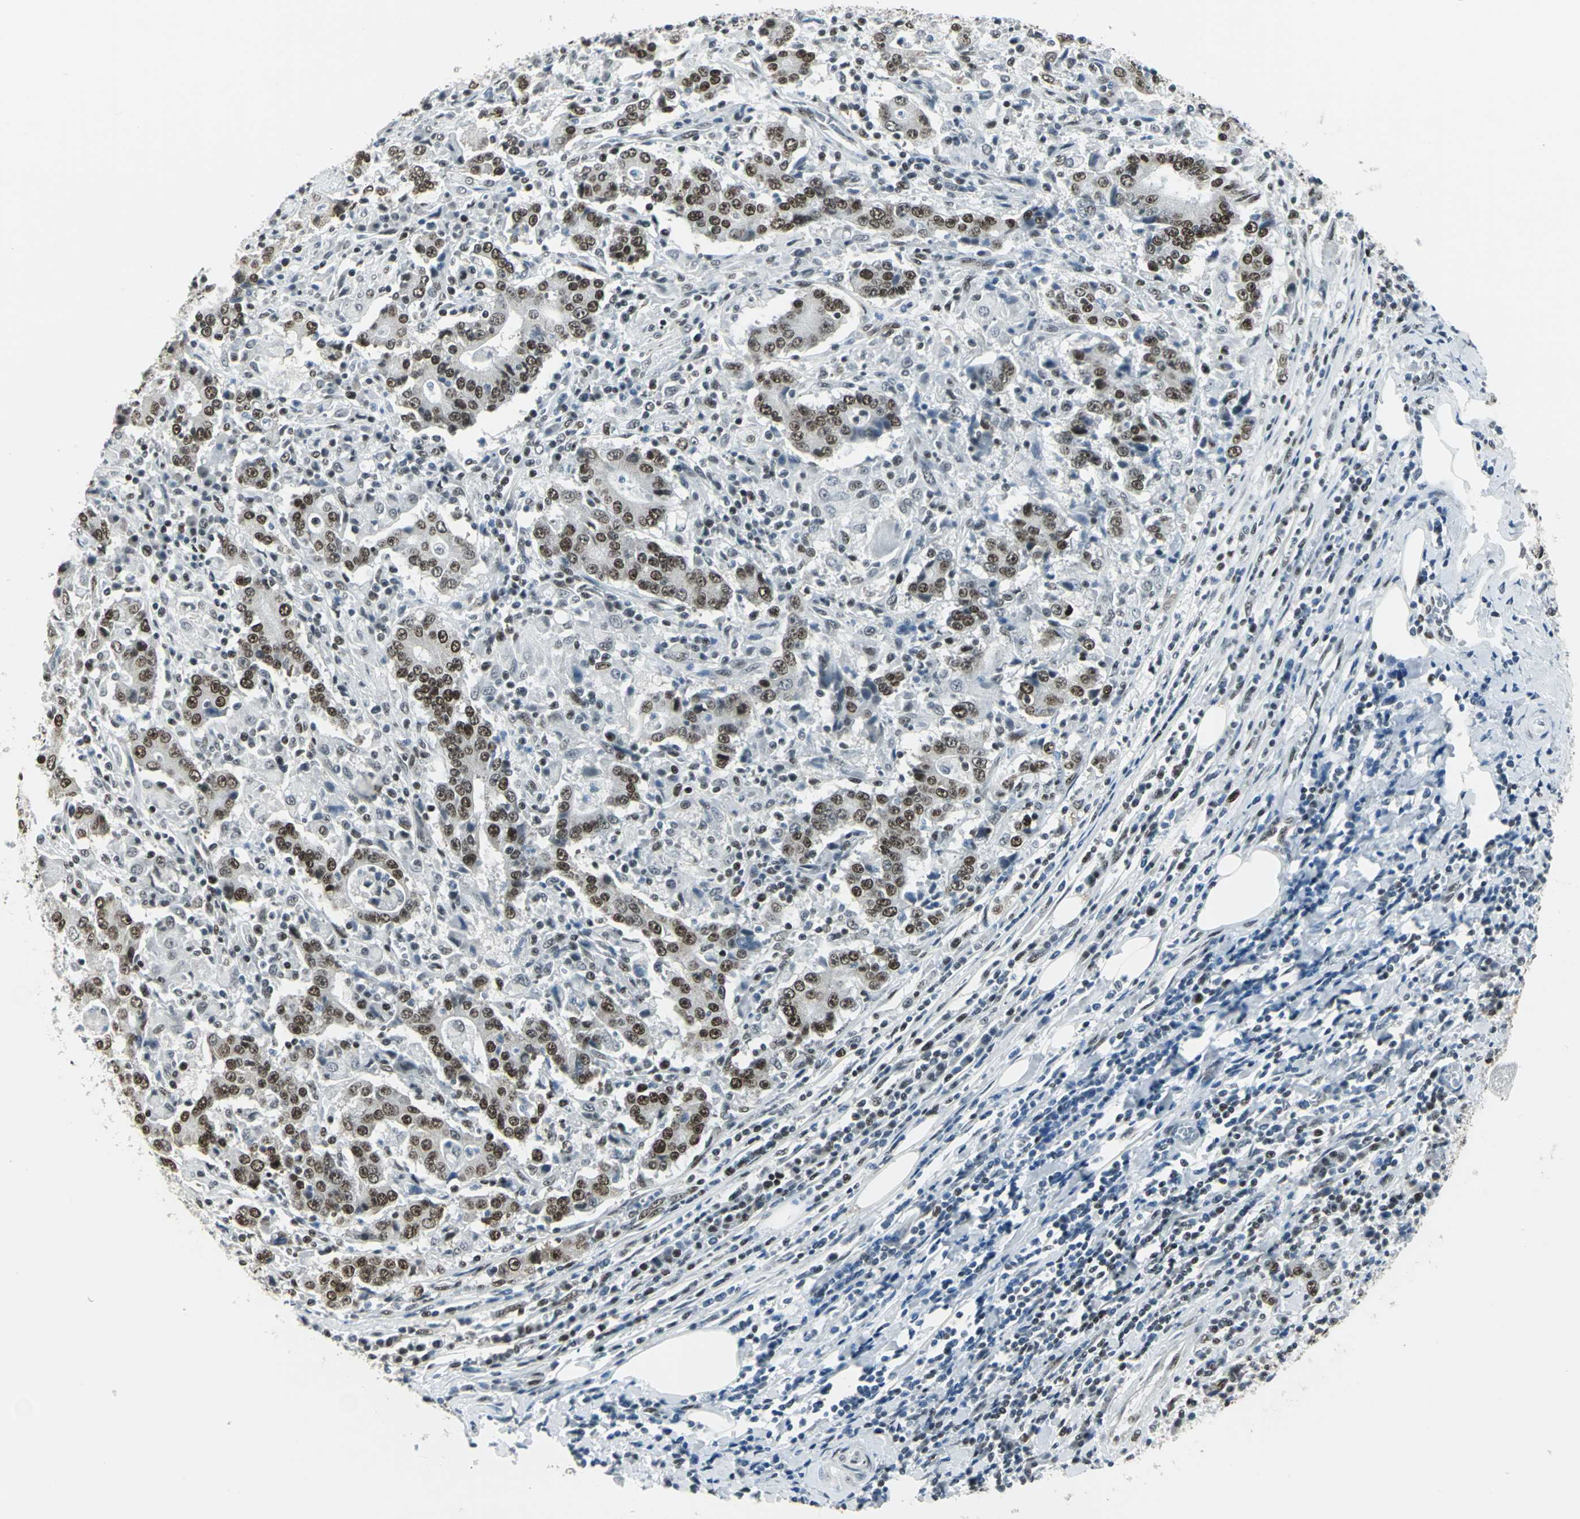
{"staining": {"intensity": "strong", "quantity": ">75%", "location": "nuclear"}, "tissue": "stomach cancer", "cell_type": "Tumor cells", "image_type": "cancer", "snomed": [{"axis": "morphology", "description": "Normal tissue, NOS"}, {"axis": "morphology", "description": "Adenocarcinoma, NOS"}, {"axis": "topography", "description": "Stomach, upper"}, {"axis": "topography", "description": "Stomach"}], "caption": "Strong nuclear protein staining is present in about >75% of tumor cells in stomach cancer (adenocarcinoma).", "gene": "ADNP", "patient": {"sex": "male", "age": 59}}